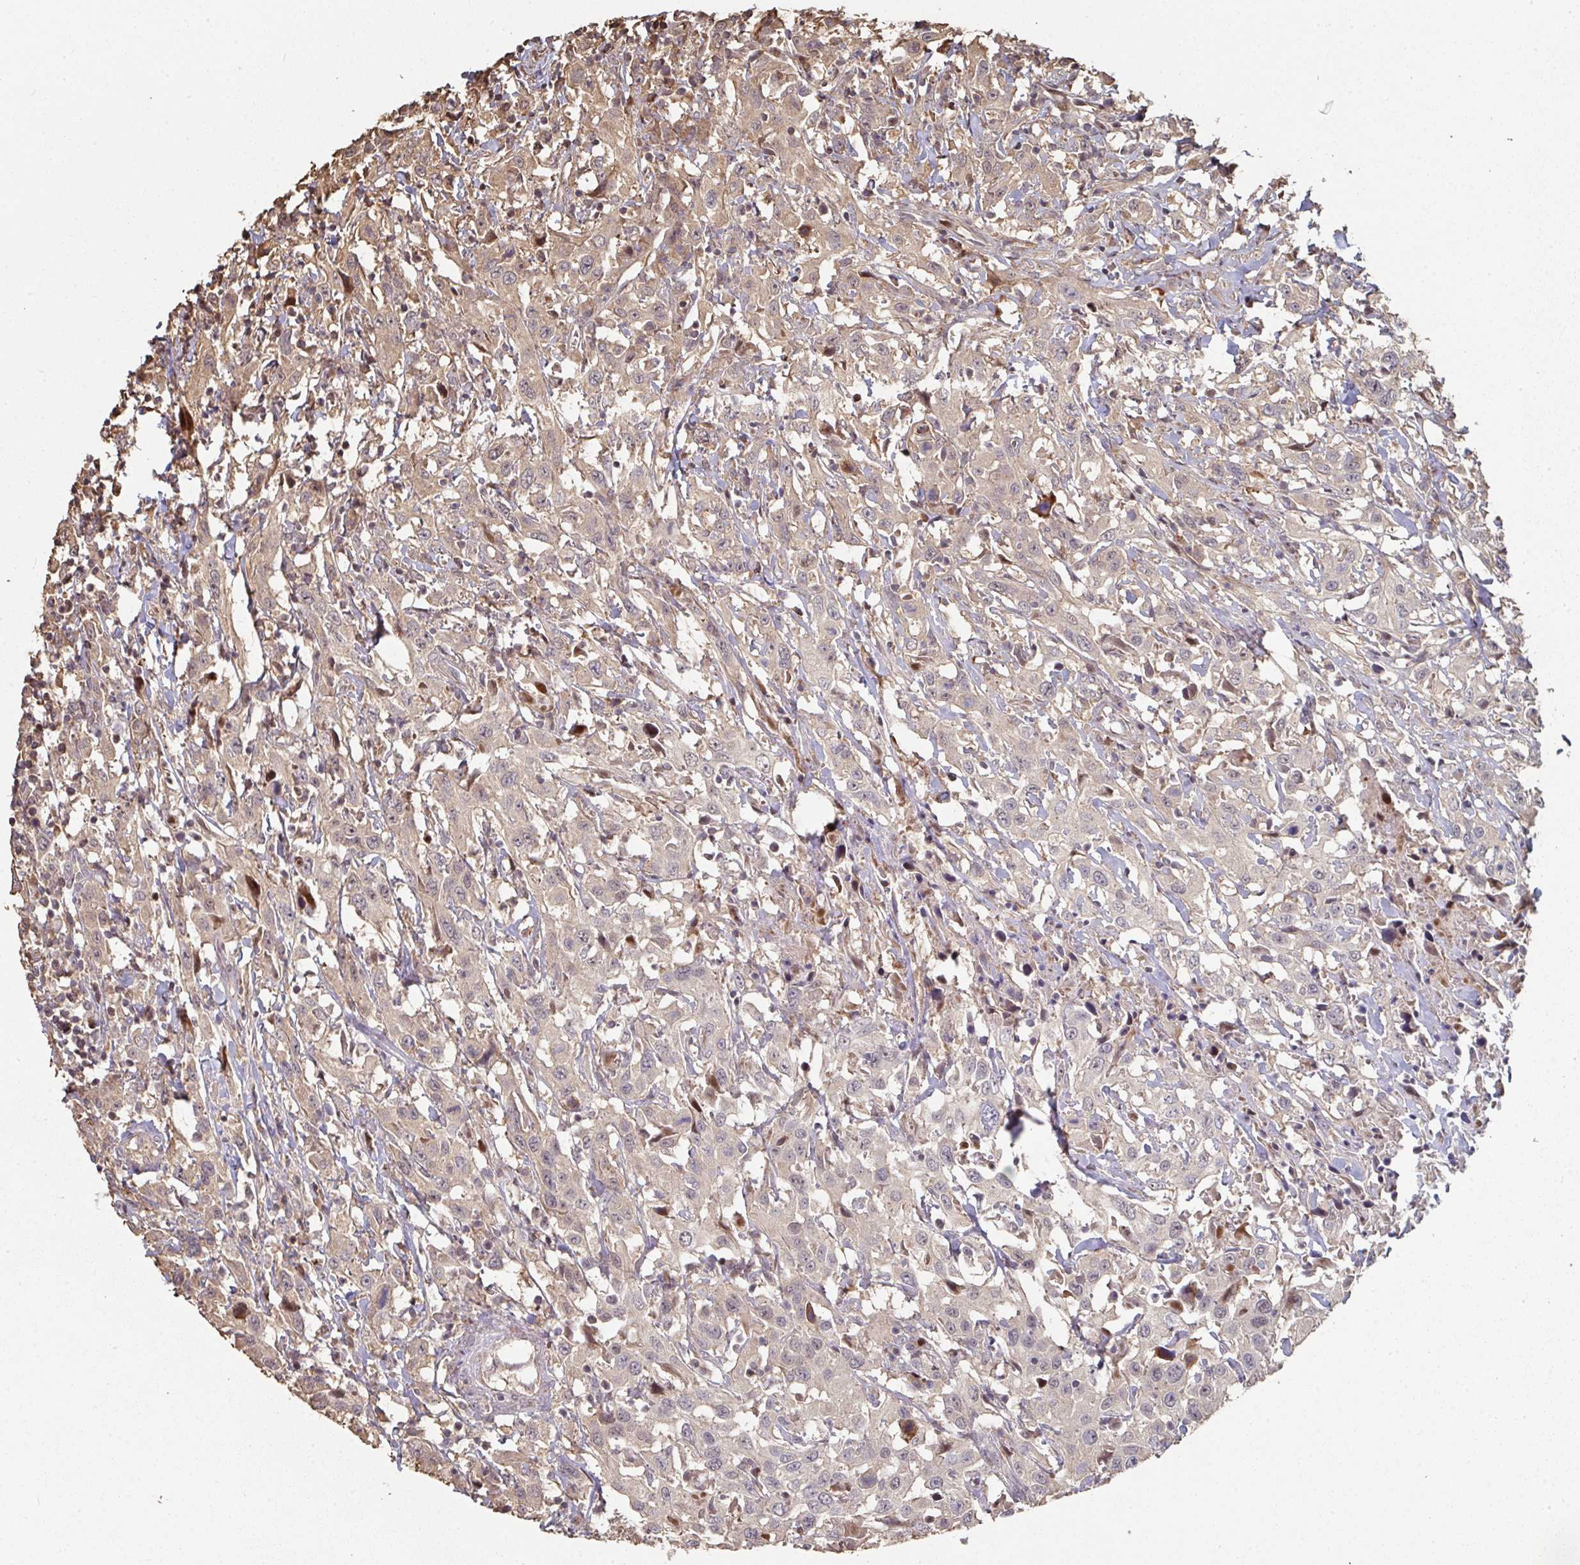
{"staining": {"intensity": "weak", "quantity": "25%-75%", "location": "cytoplasmic/membranous"}, "tissue": "urothelial cancer", "cell_type": "Tumor cells", "image_type": "cancer", "snomed": [{"axis": "morphology", "description": "Urothelial carcinoma, High grade"}, {"axis": "topography", "description": "Urinary bladder"}], "caption": "High-grade urothelial carcinoma tissue reveals weak cytoplasmic/membranous expression in about 25%-75% of tumor cells, visualized by immunohistochemistry.", "gene": "CA7", "patient": {"sex": "male", "age": 61}}